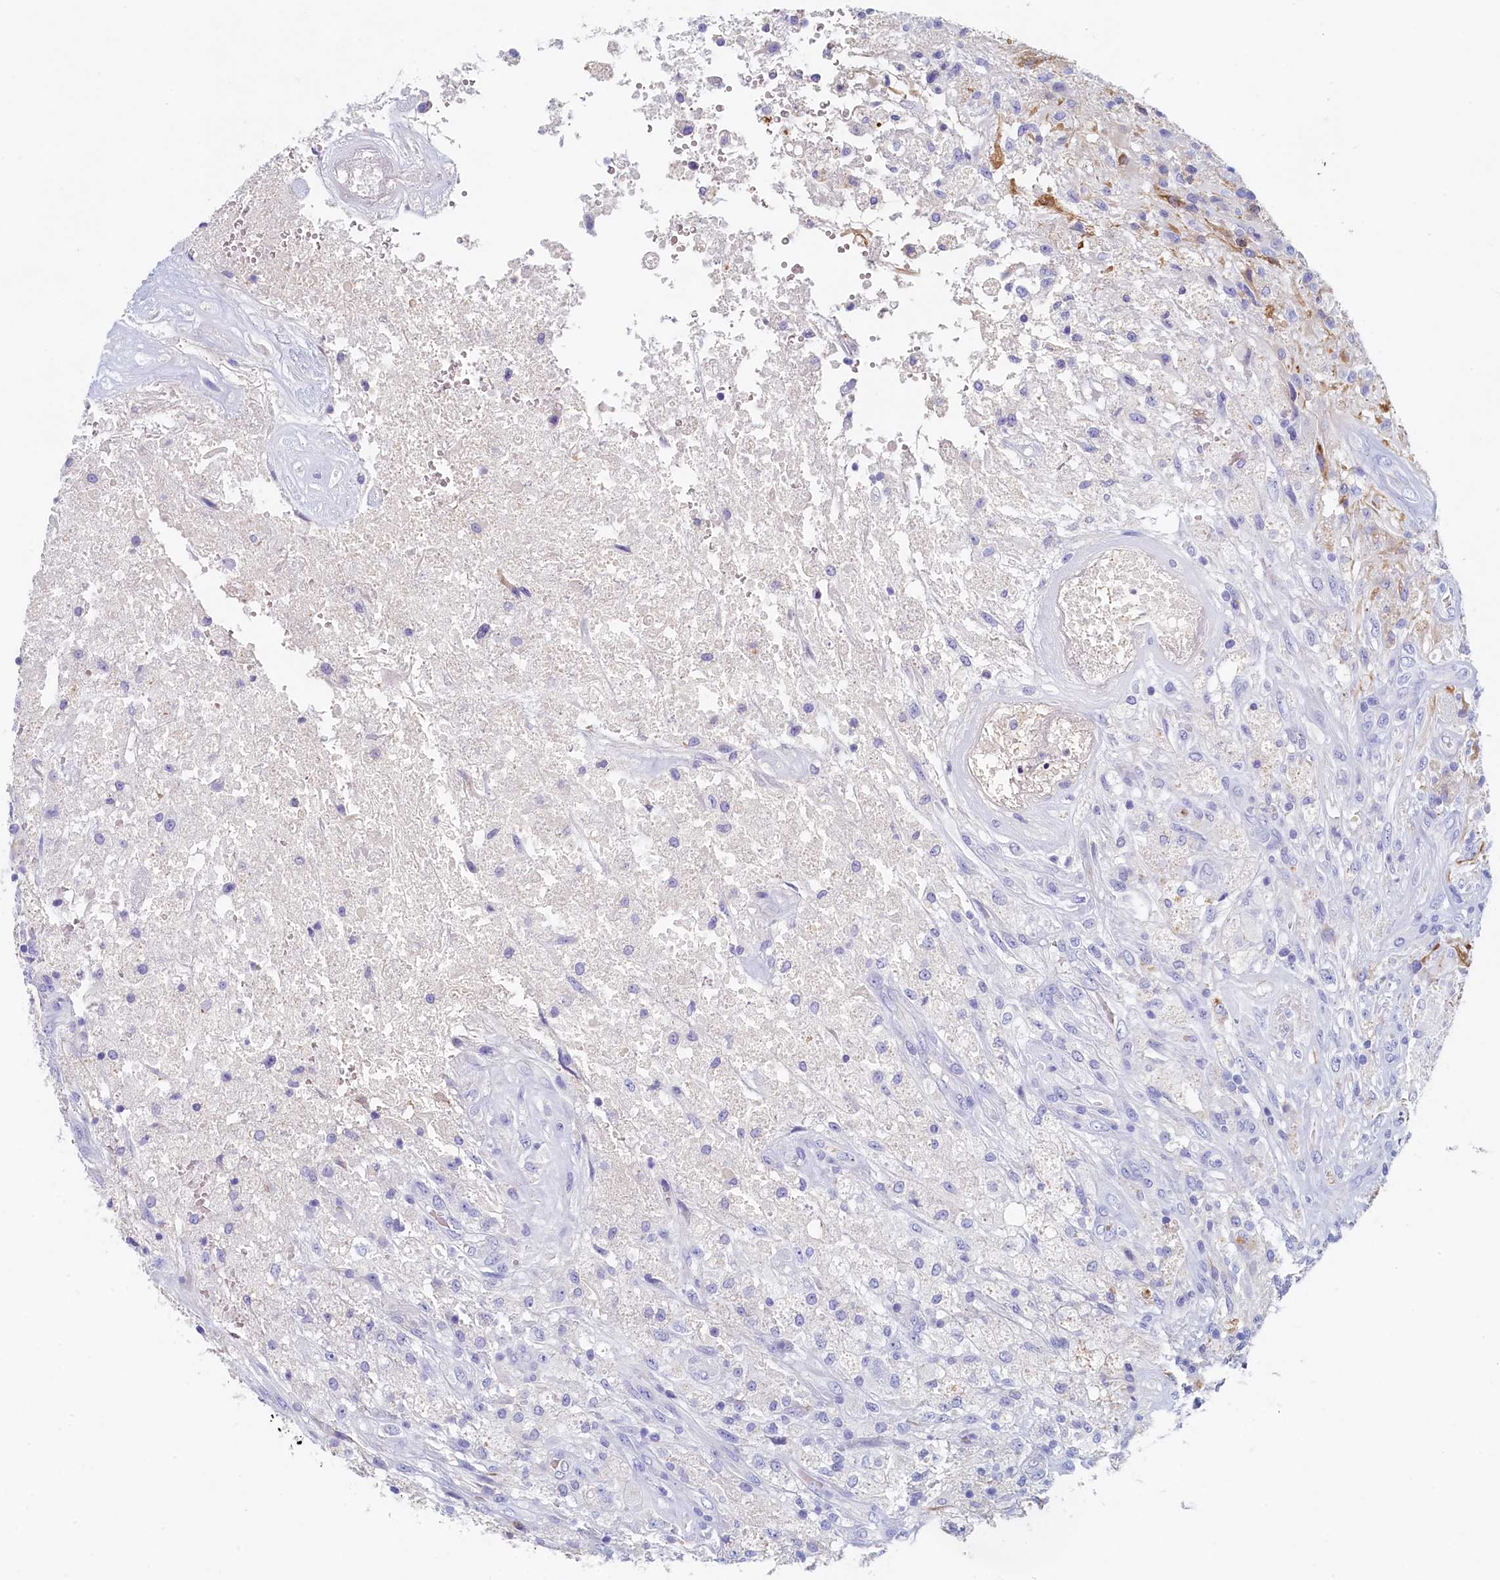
{"staining": {"intensity": "negative", "quantity": "none", "location": "none"}, "tissue": "glioma", "cell_type": "Tumor cells", "image_type": "cancer", "snomed": [{"axis": "morphology", "description": "Glioma, malignant, High grade"}, {"axis": "topography", "description": "Brain"}], "caption": "IHC of glioma shows no positivity in tumor cells.", "gene": "GUCA1C", "patient": {"sex": "male", "age": 56}}